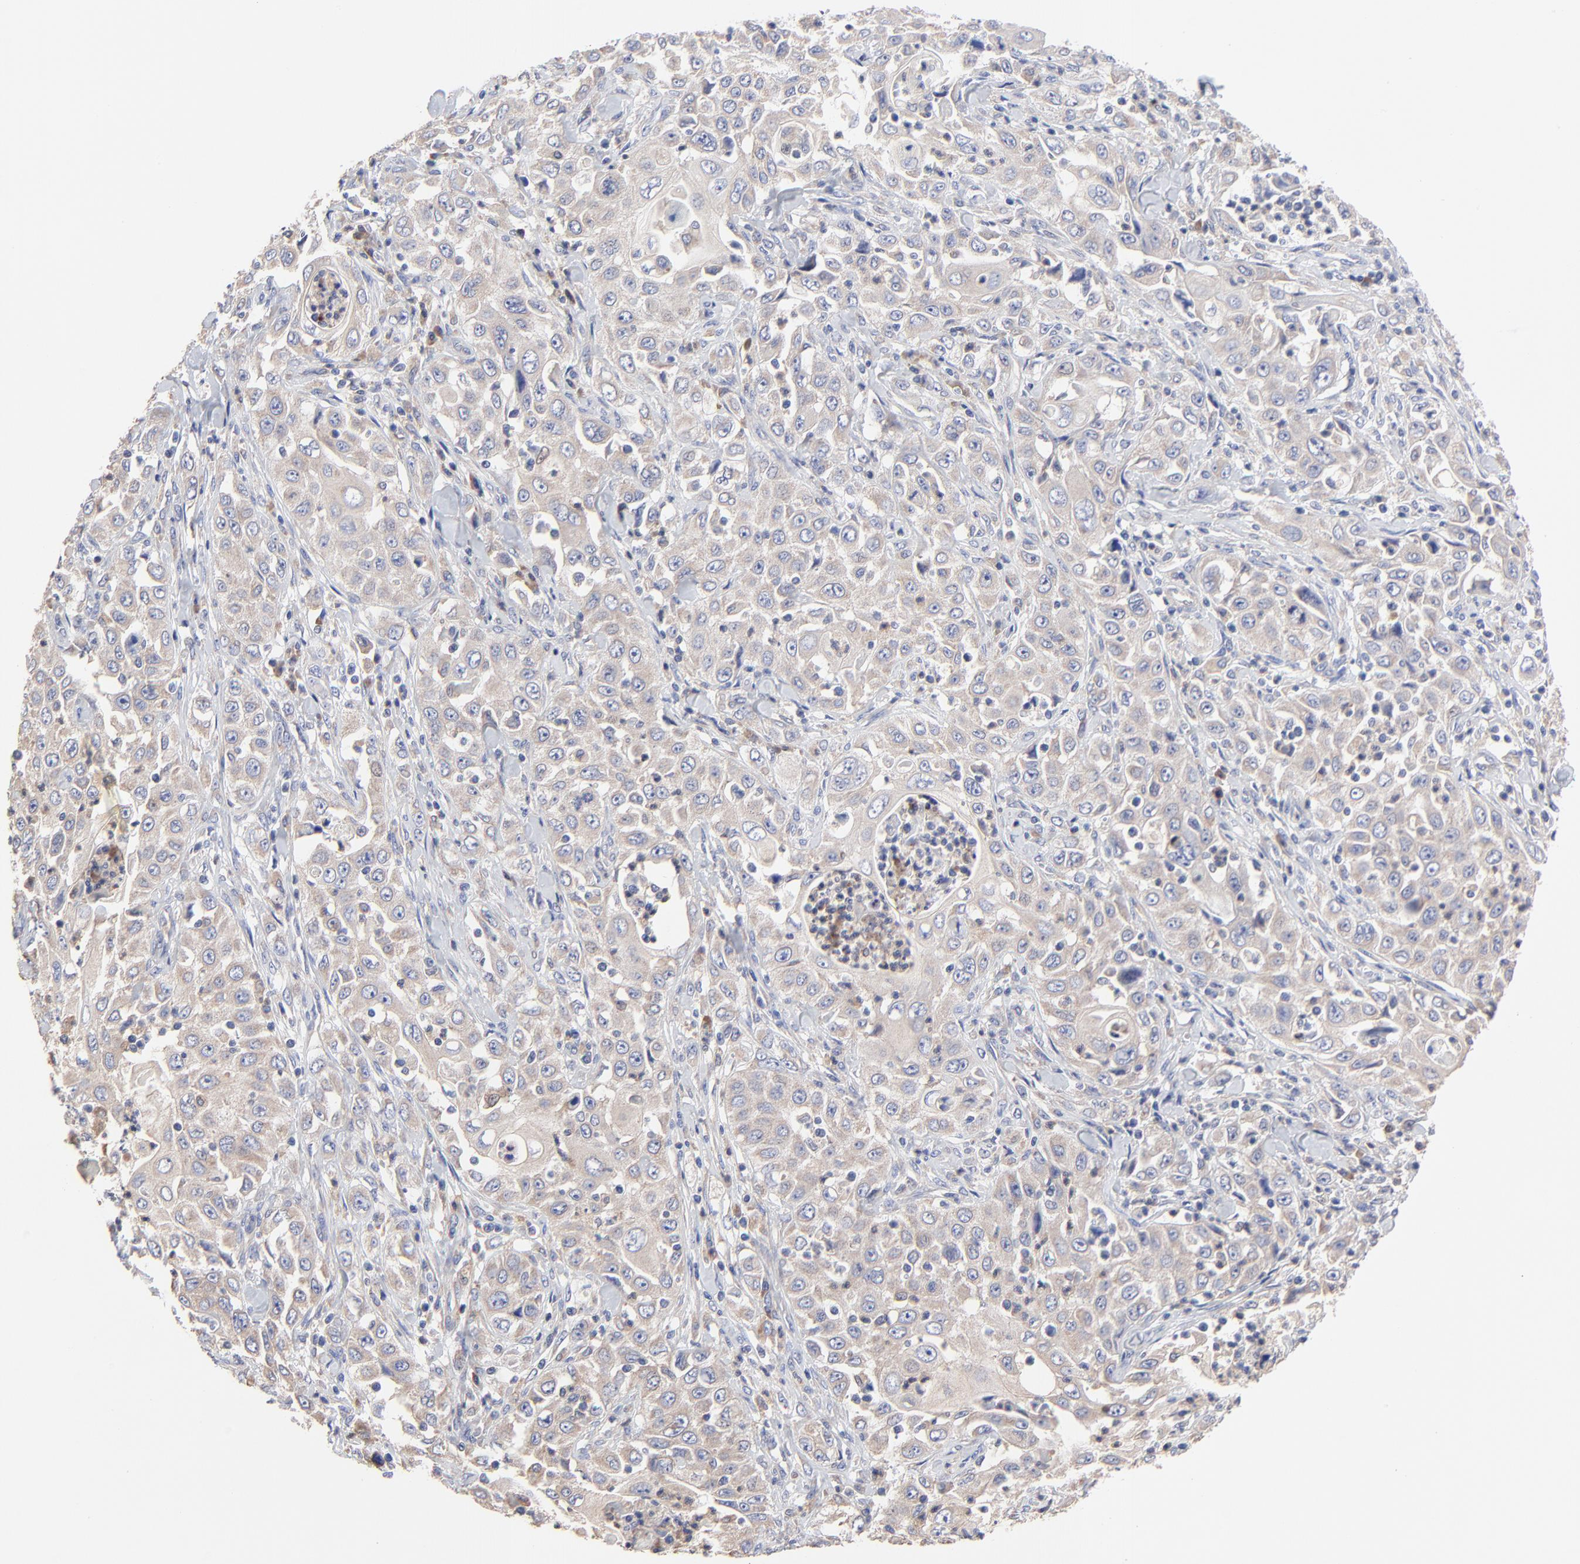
{"staining": {"intensity": "weak", "quantity": ">75%", "location": "cytoplasmic/membranous"}, "tissue": "pancreatic cancer", "cell_type": "Tumor cells", "image_type": "cancer", "snomed": [{"axis": "morphology", "description": "Adenocarcinoma, NOS"}, {"axis": "topography", "description": "Pancreas"}], "caption": "An immunohistochemistry image of tumor tissue is shown. Protein staining in brown highlights weak cytoplasmic/membranous positivity in adenocarcinoma (pancreatic) within tumor cells.", "gene": "PPFIBP2", "patient": {"sex": "male", "age": 70}}